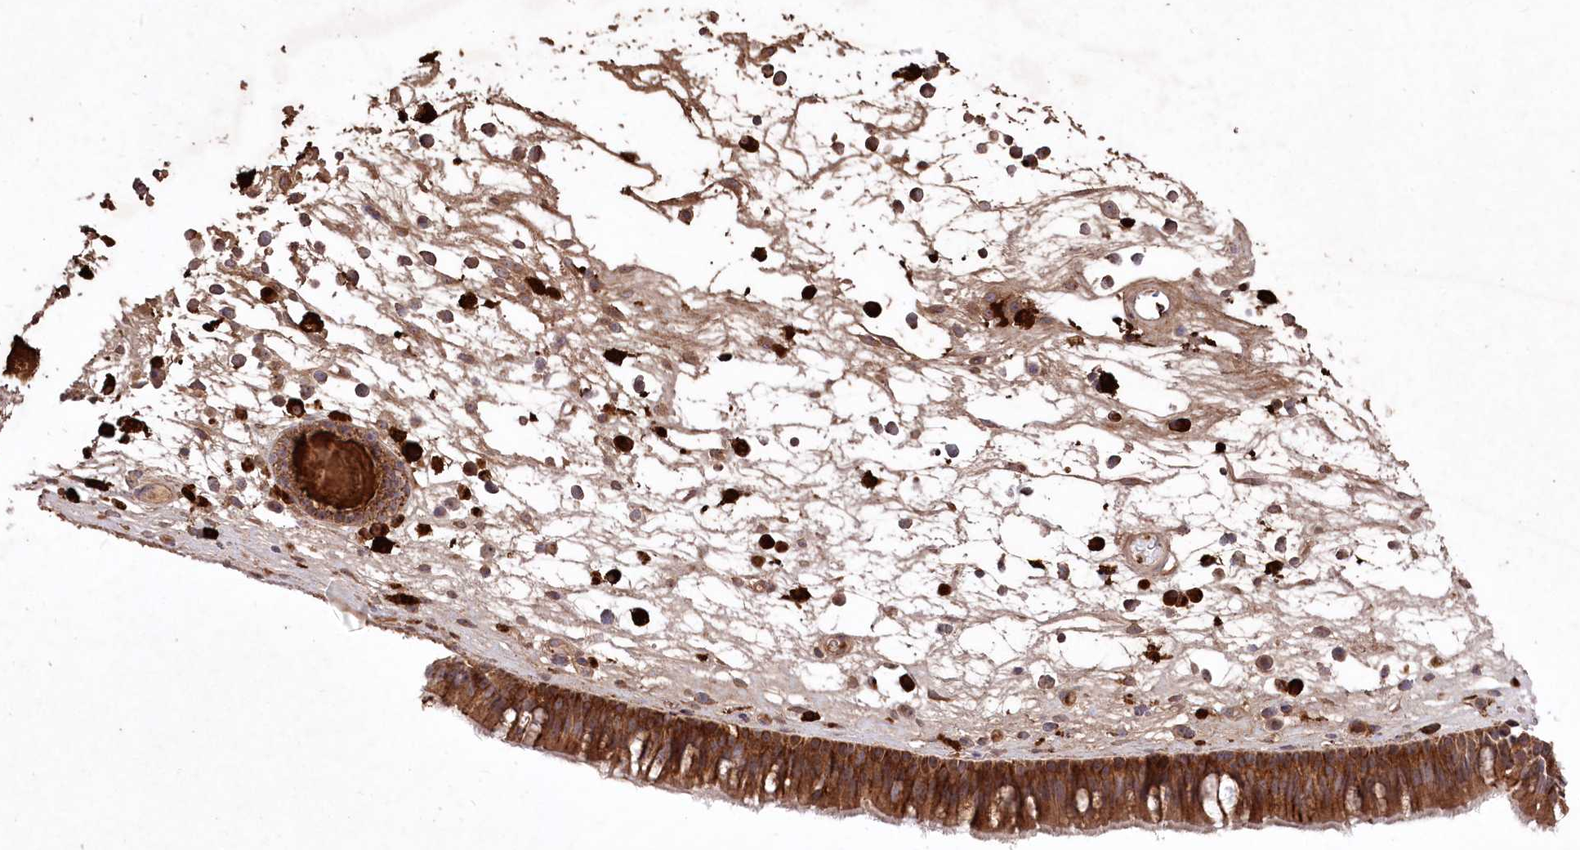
{"staining": {"intensity": "strong", "quantity": ">75%", "location": "cytoplasmic/membranous"}, "tissue": "nasopharynx", "cell_type": "Respiratory epithelial cells", "image_type": "normal", "snomed": [{"axis": "morphology", "description": "Normal tissue, NOS"}, {"axis": "morphology", "description": "Inflammation, NOS"}, {"axis": "morphology", "description": "Malignant melanoma, Metastatic site"}, {"axis": "topography", "description": "Nasopharynx"}], "caption": "Unremarkable nasopharynx exhibits strong cytoplasmic/membranous positivity in approximately >75% of respiratory epithelial cells Using DAB (3,3'-diaminobenzidine) (brown) and hematoxylin (blue) stains, captured at high magnification using brightfield microscopy..", "gene": "PPP1R21", "patient": {"sex": "male", "age": 70}}